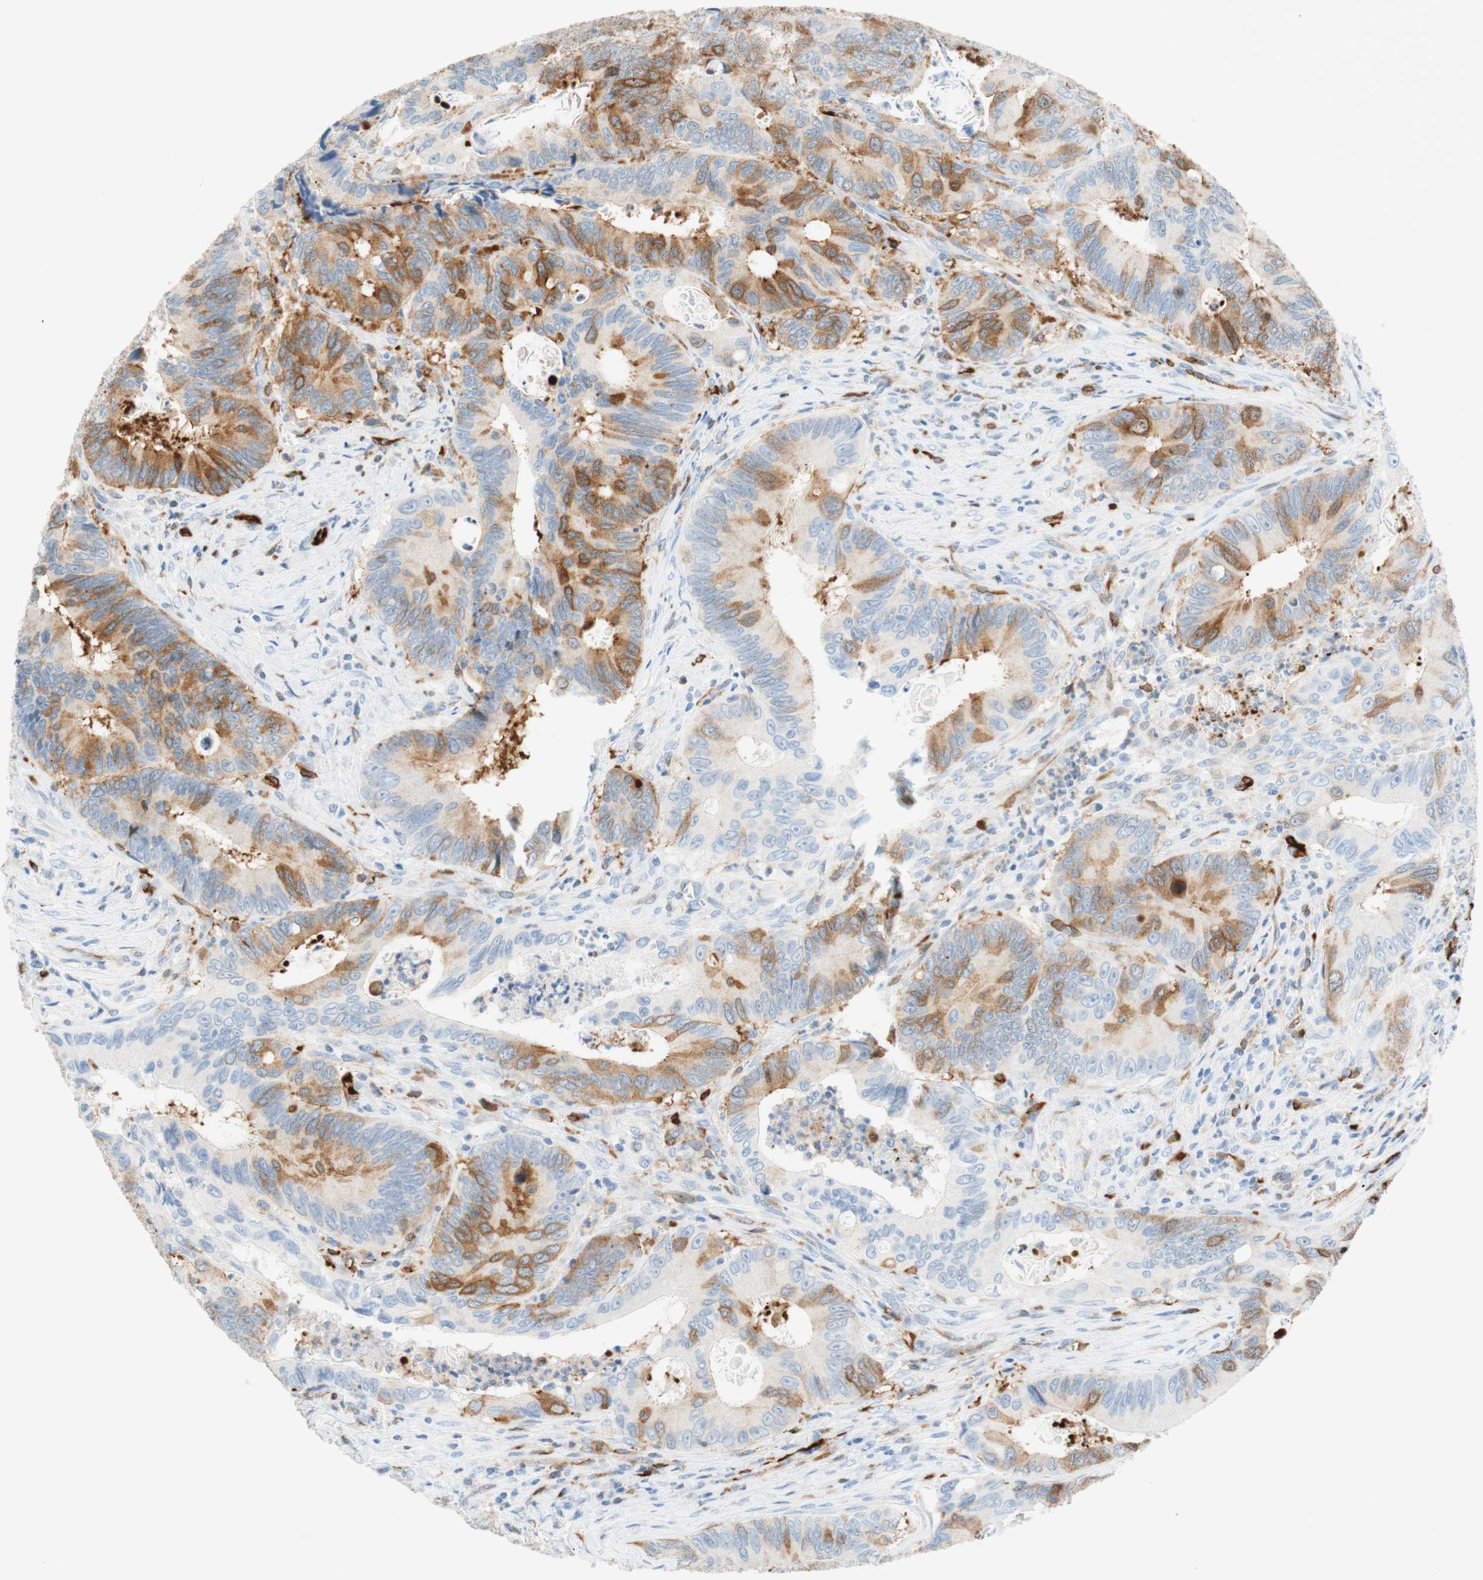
{"staining": {"intensity": "moderate", "quantity": "<25%", "location": "cytoplasmic/membranous"}, "tissue": "colorectal cancer", "cell_type": "Tumor cells", "image_type": "cancer", "snomed": [{"axis": "morphology", "description": "Inflammation, NOS"}, {"axis": "morphology", "description": "Adenocarcinoma, NOS"}, {"axis": "topography", "description": "Colon"}], "caption": "Immunohistochemistry (IHC) (DAB (3,3'-diaminobenzidine)) staining of human colorectal adenocarcinoma demonstrates moderate cytoplasmic/membranous protein staining in about <25% of tumor cells.", "gene": "STMN1", "patient": {"sex": "male", "age": 72}}